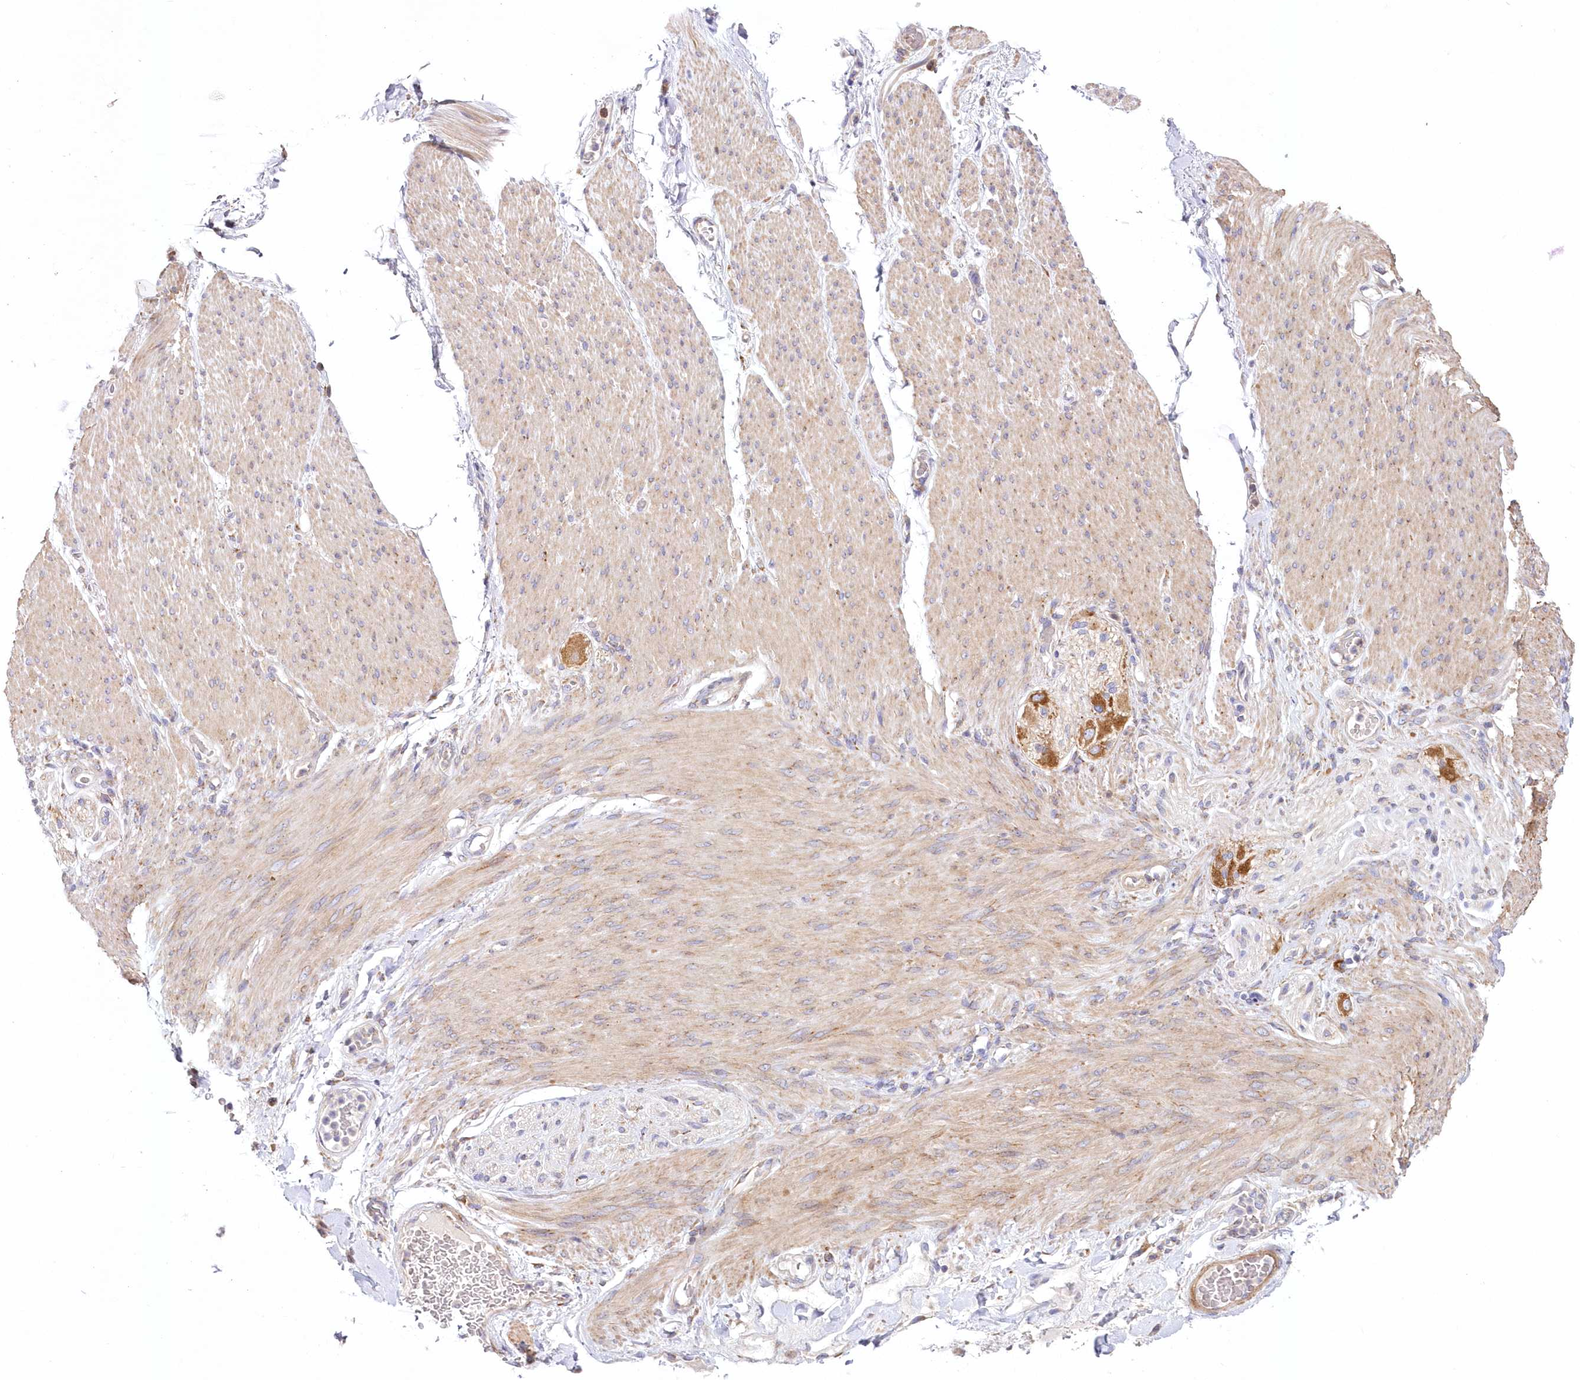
{"staining": {"intensity": "negative", "quantity": "none", "location": "none"}, "tissue": "adipose tissue", "cell_type": "Adipocytes", "image_type": "normal", "snomed": [{"axis": "morphology", "description": "Normal tissue, NOS"}, {"axis": "topography", "description": "Colon"}, {"axis": "topography", "description": "Peripheral nerve tissue"}], "caption": "Immunohistochemistry (IHC) image of unremarkable adipose tissue: adipose tissue stained with DAB exhibits no significant protein expression in adipocytes.", "gene": "ARFGEF3", "patient": {"sex": "female", "age": 61}}